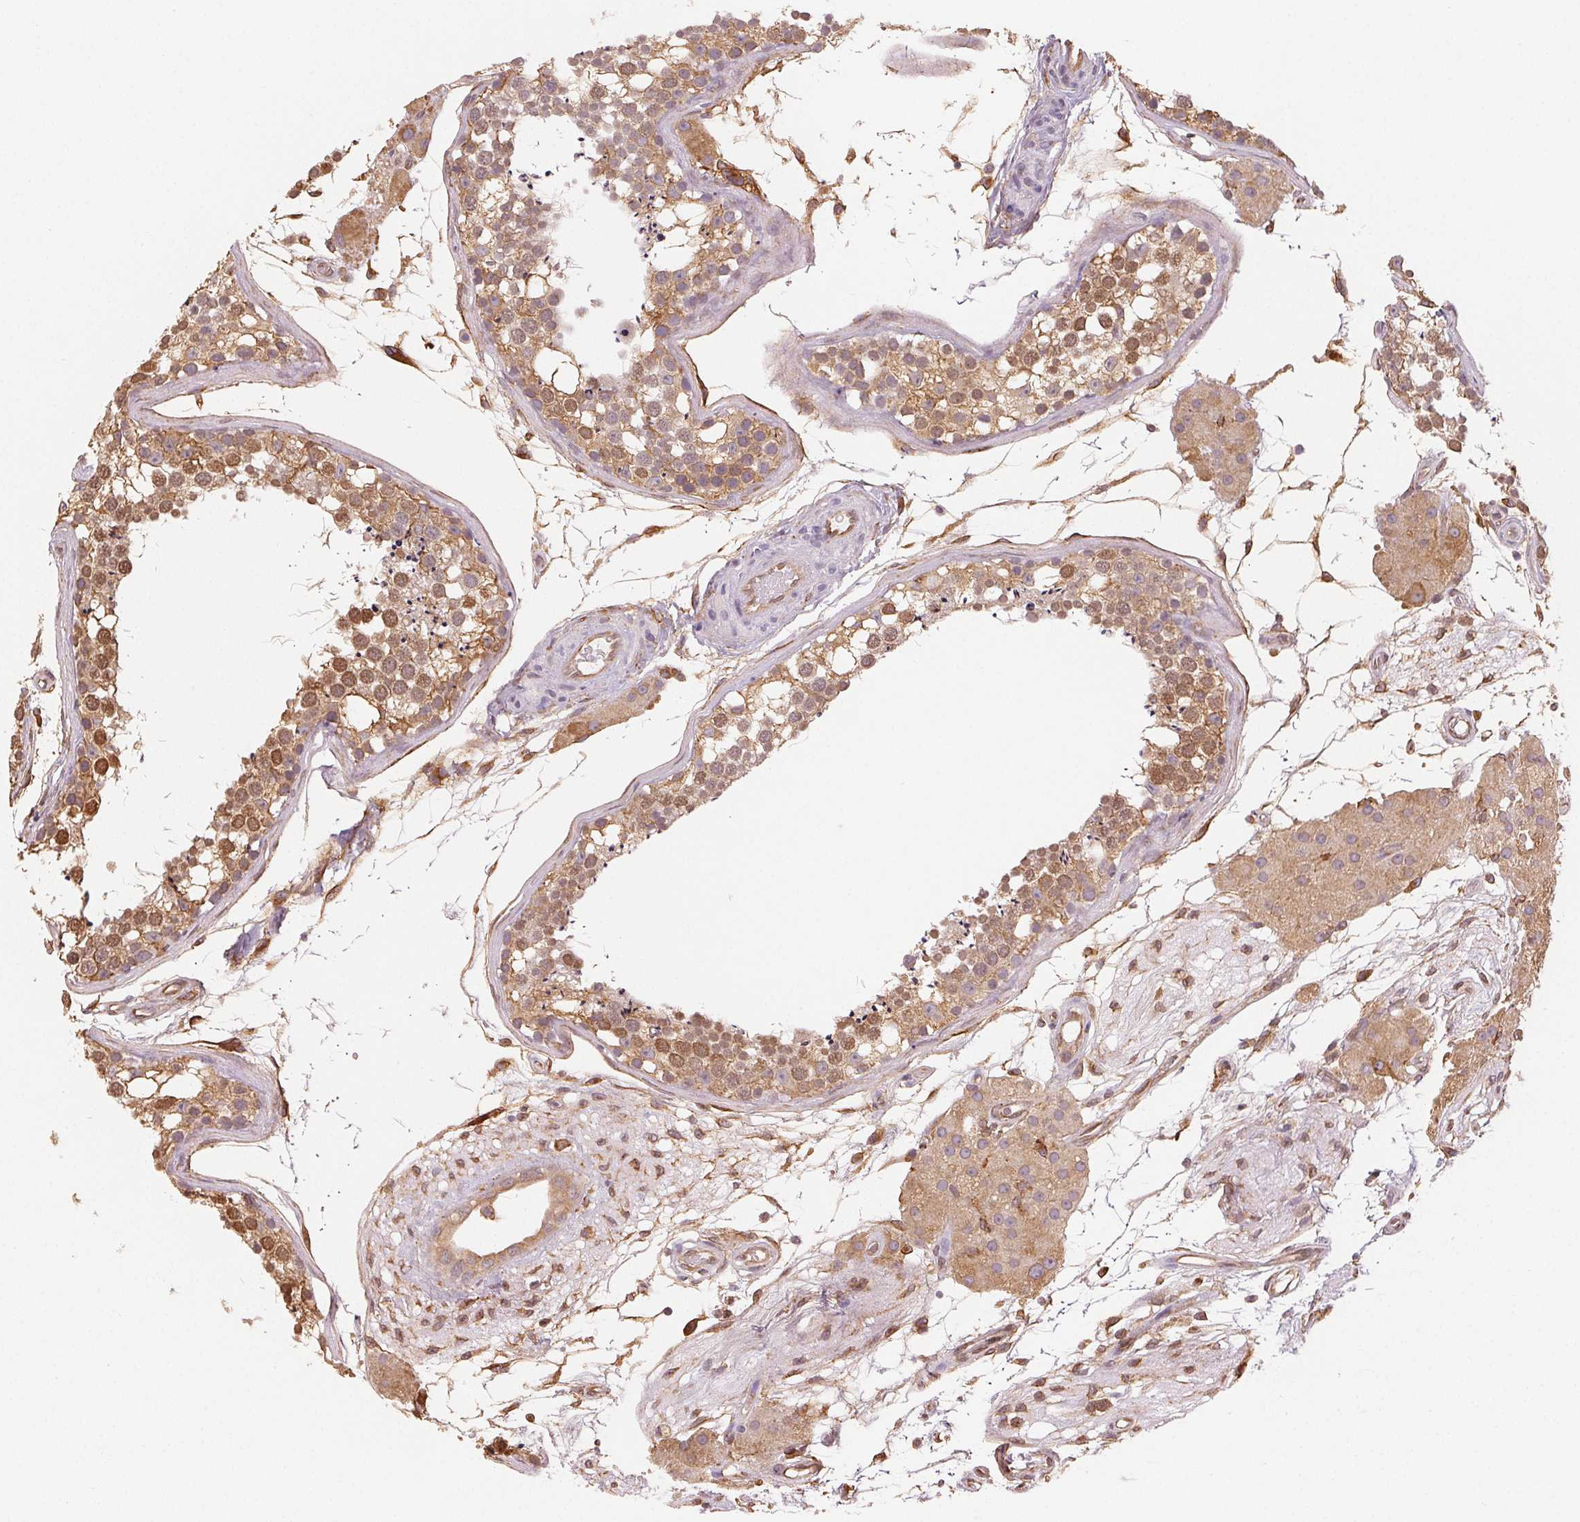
{"staining": {"intensity": "moderate", "quantity": ">75%", "location": "cytoplasmic/membranous"}, "tissue": "testis", "cell_type": "Cells in seminiferous ducts", "image_type": "normal", "snomed": [{"axis": "morphology", "description": "Normal tissue, NOS"}, {"axis": "morphology", "description": "Seminoma, NOS"}, {"axis": "topography", "description": "Testis"}], "caption": "Immunohistochemical staining of normal human testis exhibits >75% levels of moderate cytoplasmic/membranous protein expression in about >75% of cells in seminiferous ducts.", "gene": "RCN3", "patient": {"sex": "male", "age": 65}}